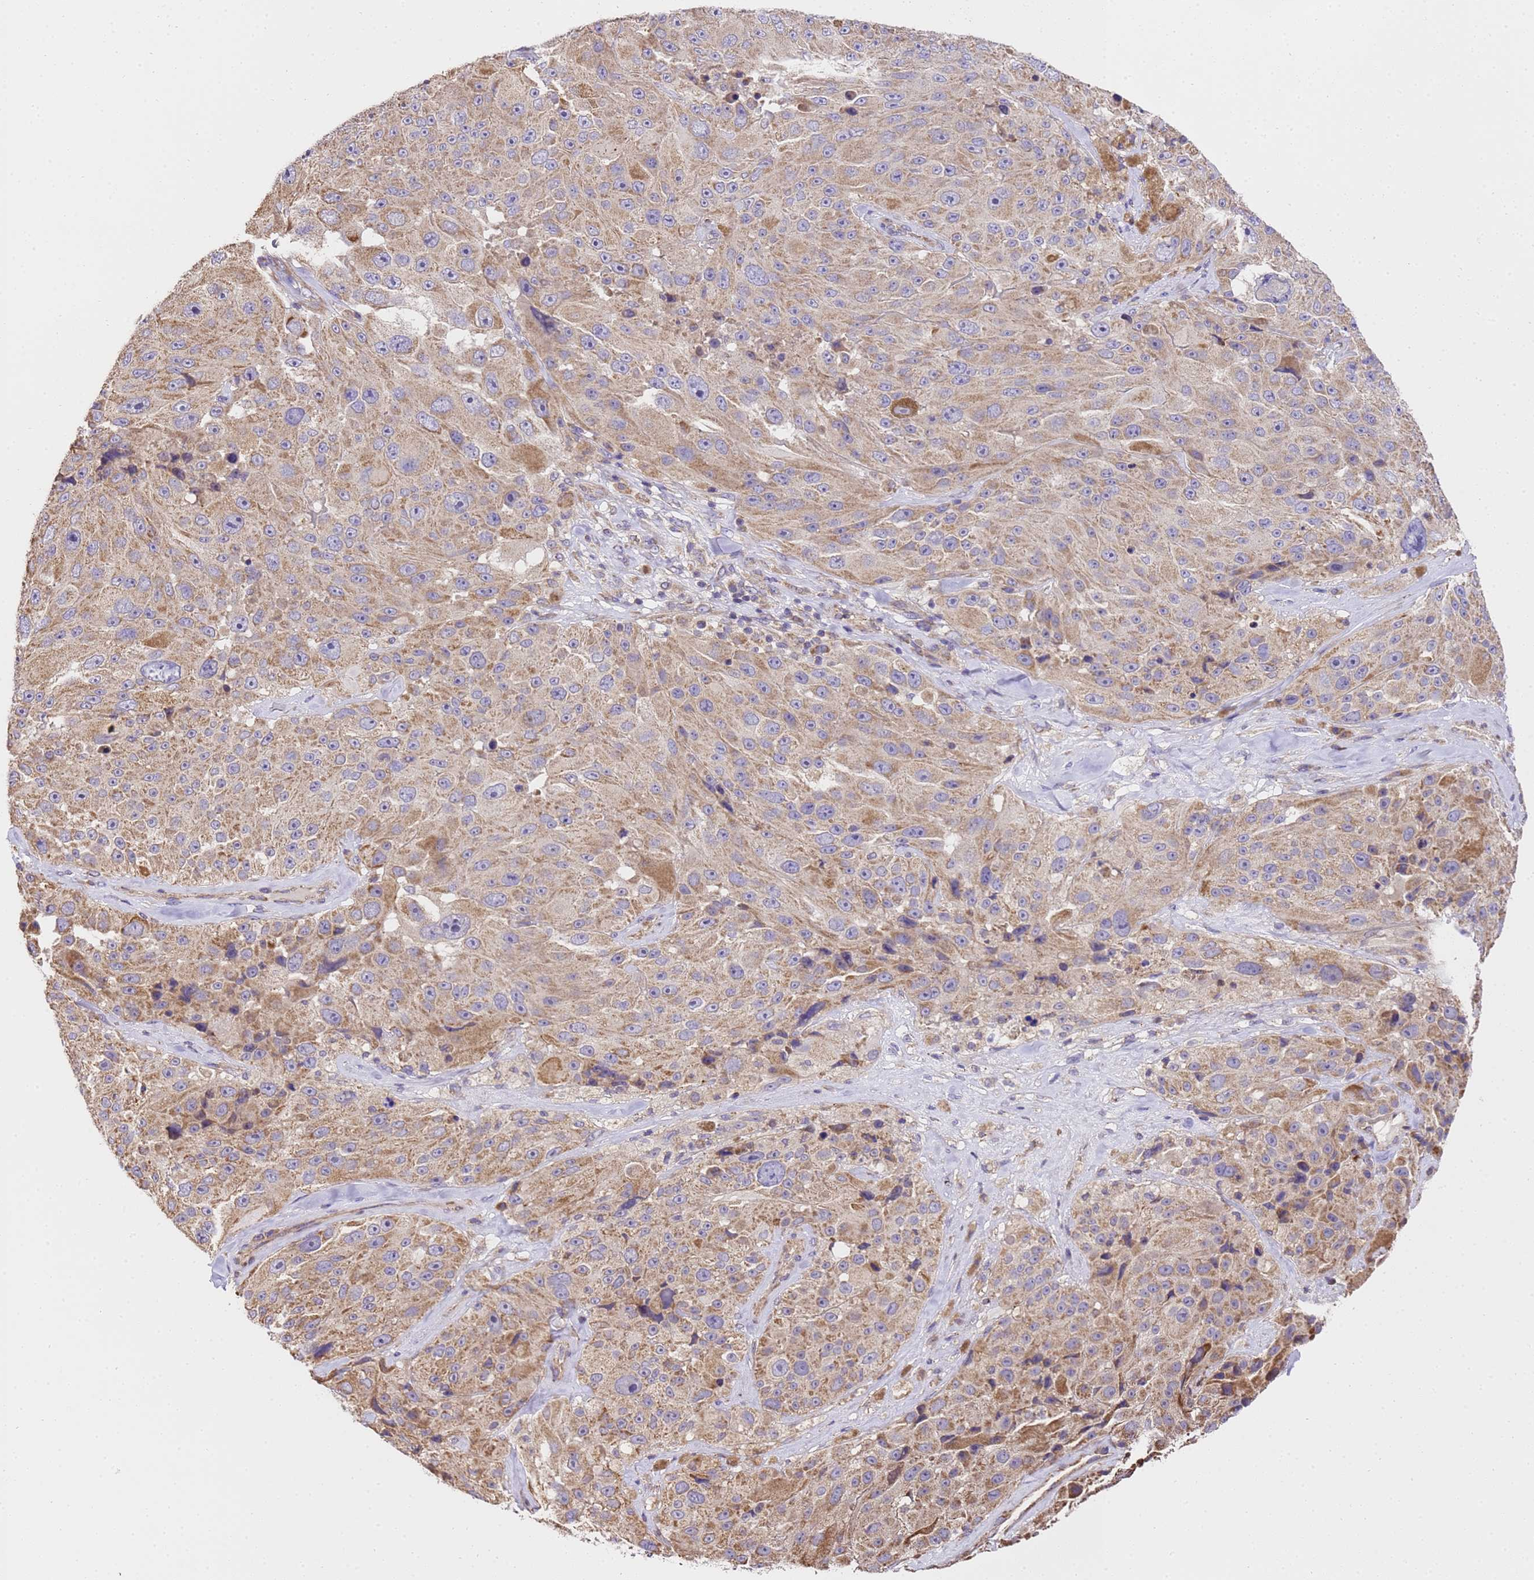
{"staining": {"intensity": "moderate", "quantity": ">75%", "location": "cytoplasmic/membranous"}, "tissue": "melanoma", "cell_type": "Tumor cells", "image_type": "cancer", "snomed": [{"axis": "morphology", "description": "Malignant melanoma, Metastatic site"}, {"axis": "topography", "description": "Lymph node"}], "caption": "Malignant melanoma (metastatic site) stained for a protein (brown) demonstrates moderate cytoplasmic/membranous positive positivity in about >75% of tumor cells.", "gene": "LRRIQ1", "patient": {"sex": "male", "age": 62}}